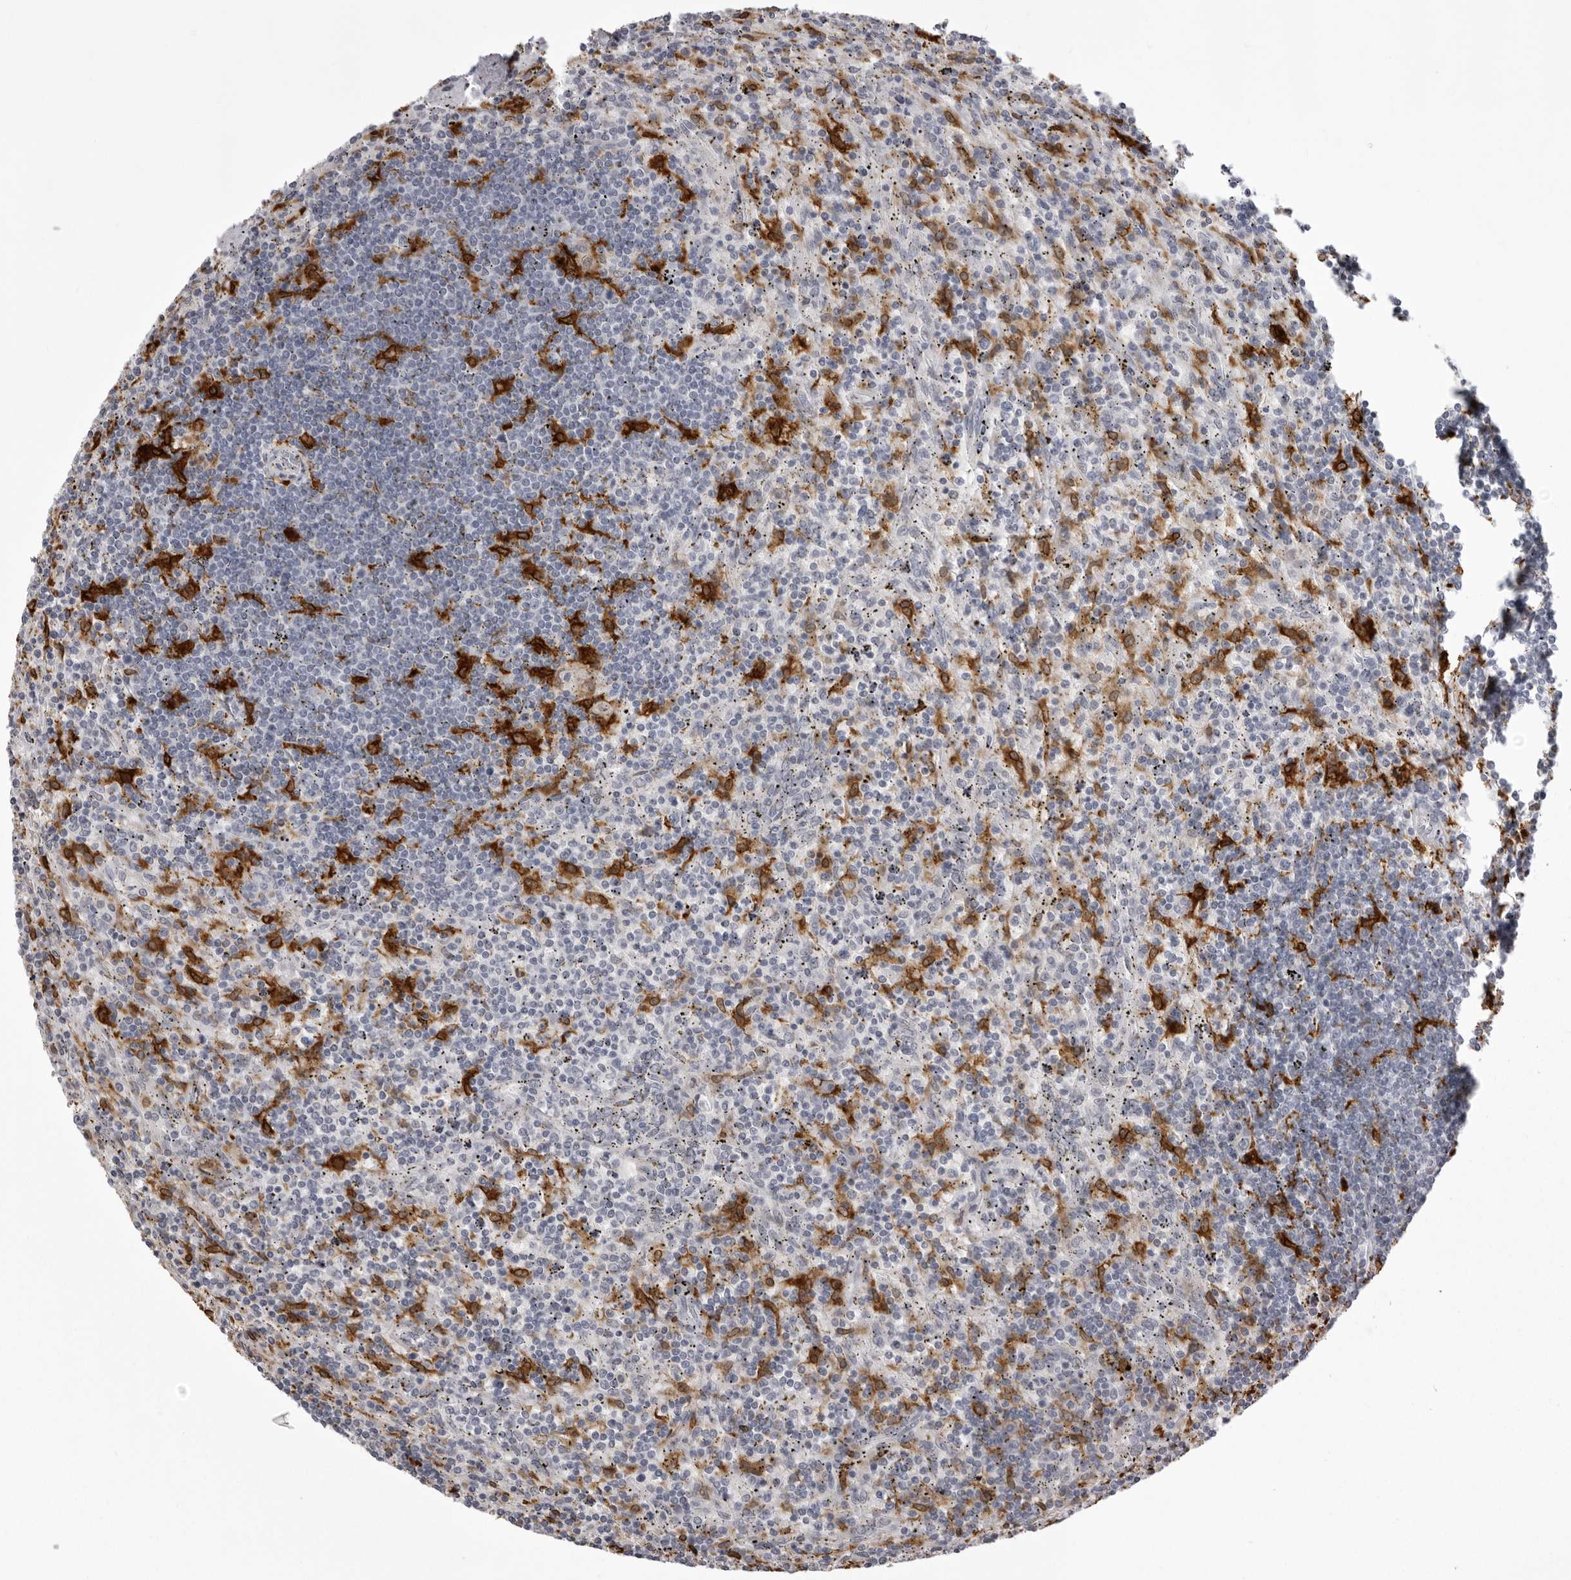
{"staining": {"intensity": "negative", "quantity": "none", "location": "none"}, "tissue": "lymphoma", "cell_type": "Tumor cells", "image_type": "cancer", "snomed": [{"axis": "morphology", "description": "Malignant lymphoma, non-Hodgkin's type, Low grade"}, {"axis": "topography", "description": "Spleen"}], "caption": "This histopathology image is of malignant lymphoma, non-Hodgkin's type (low-grade) stained with IHC to label a protein in brown with the nuclei are counter-stained blue. There is no staining in tumor cells.", "gene": "NCEH1", "patient": {"sex": "male", "age": 76}}